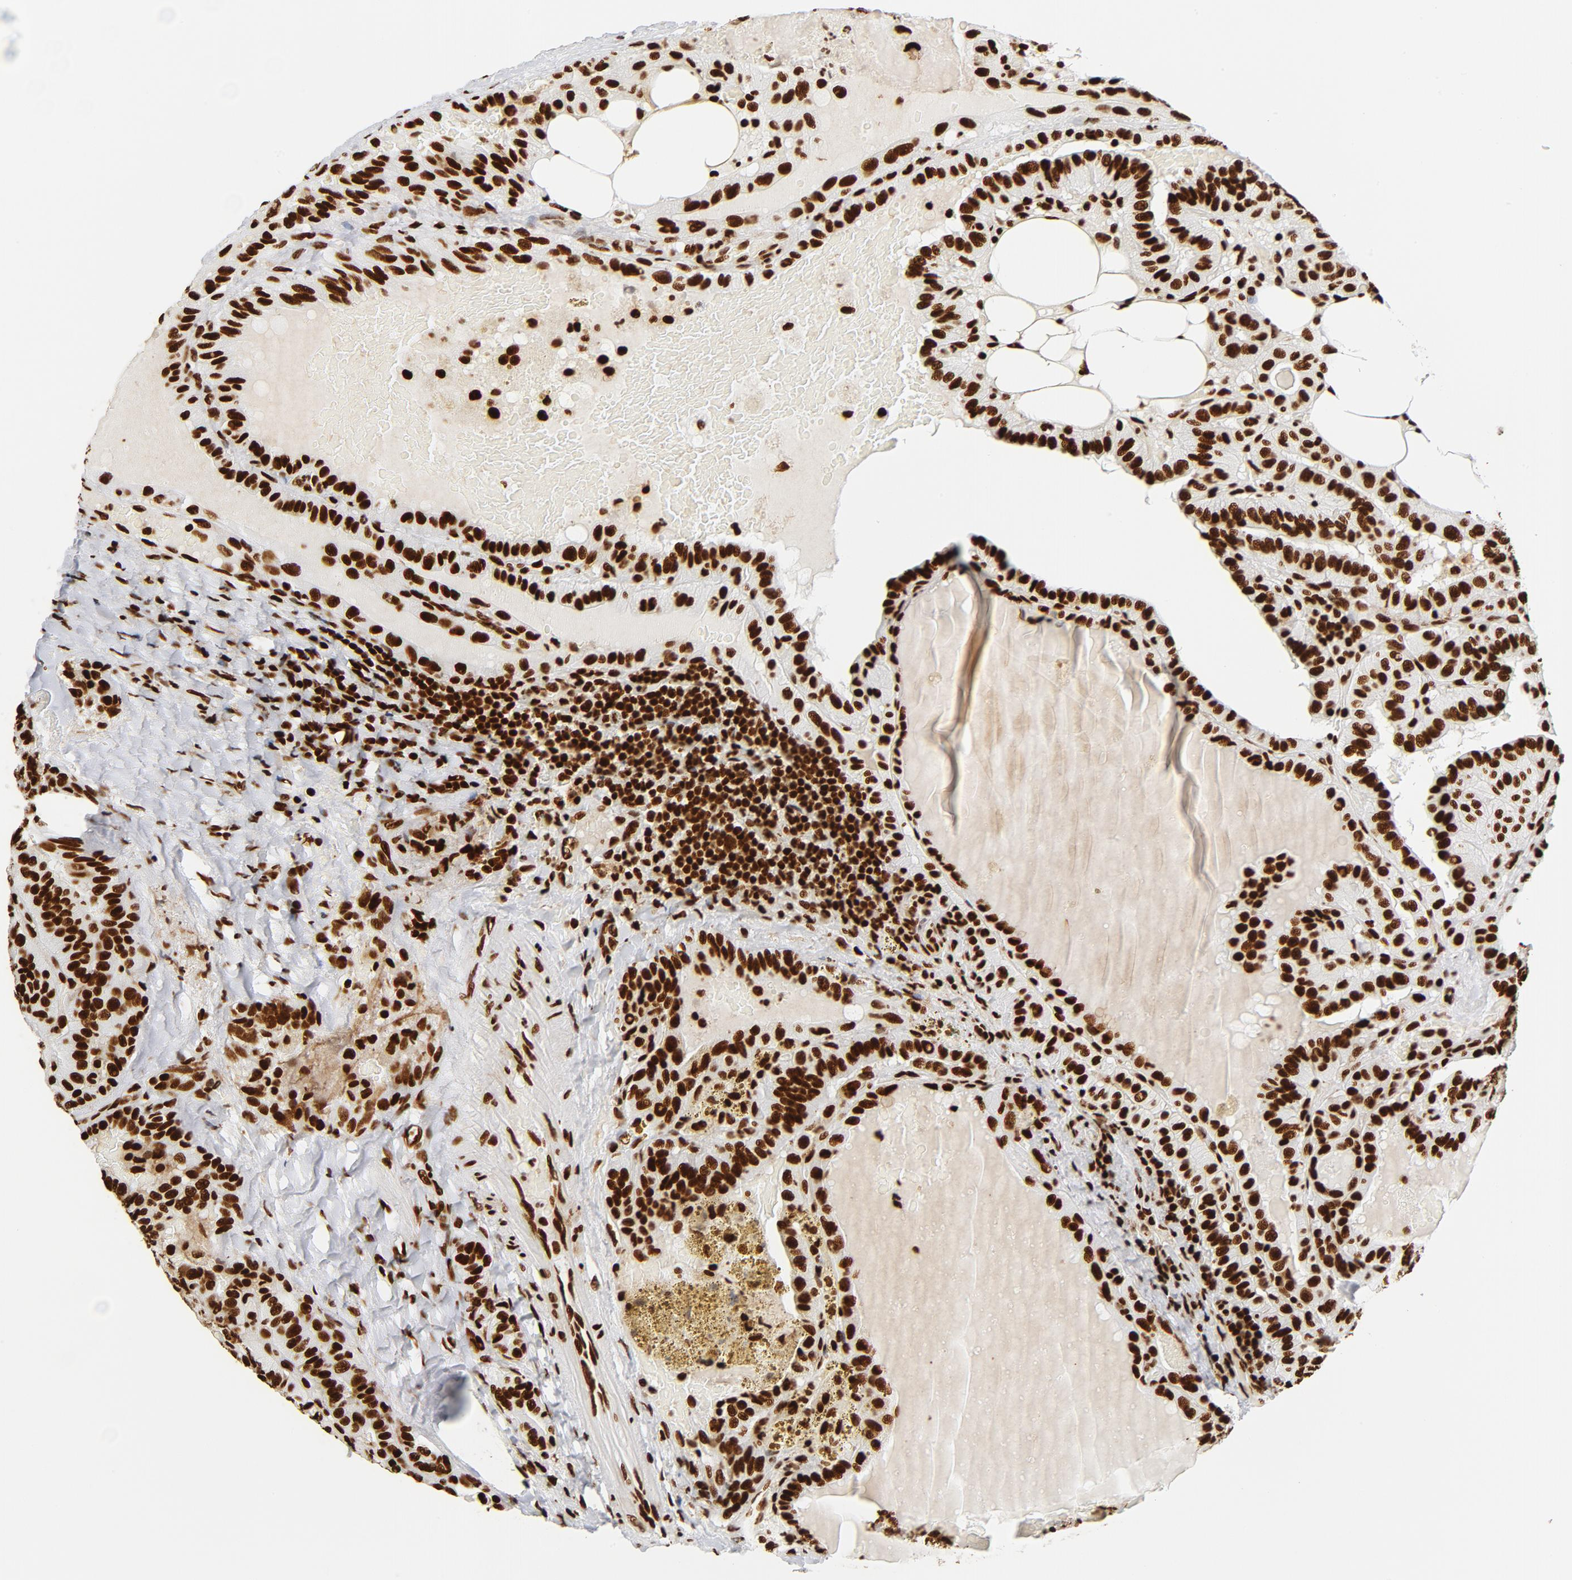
{"staining": {"intensity": "strong", "quantity": ">75%", "location": "nuclear"}, "tissue": "thyroid cancer", "cell_type": "Tumor cells", "image_type": "cancer", "snomed": [{"axis": "morphology", "description": "Papillary adenocarcinoma, NOS"}, {"axis": "topography", "description": "Thyroid gland"}], "caption": "This is a micrograph of IHC staining of thyroid papillary adenocarcinoma, which shows strong positivity in the nuclear of tumor cells.", "gene": "XRCC6", "patient": {"sex": "male", "age": 77}}